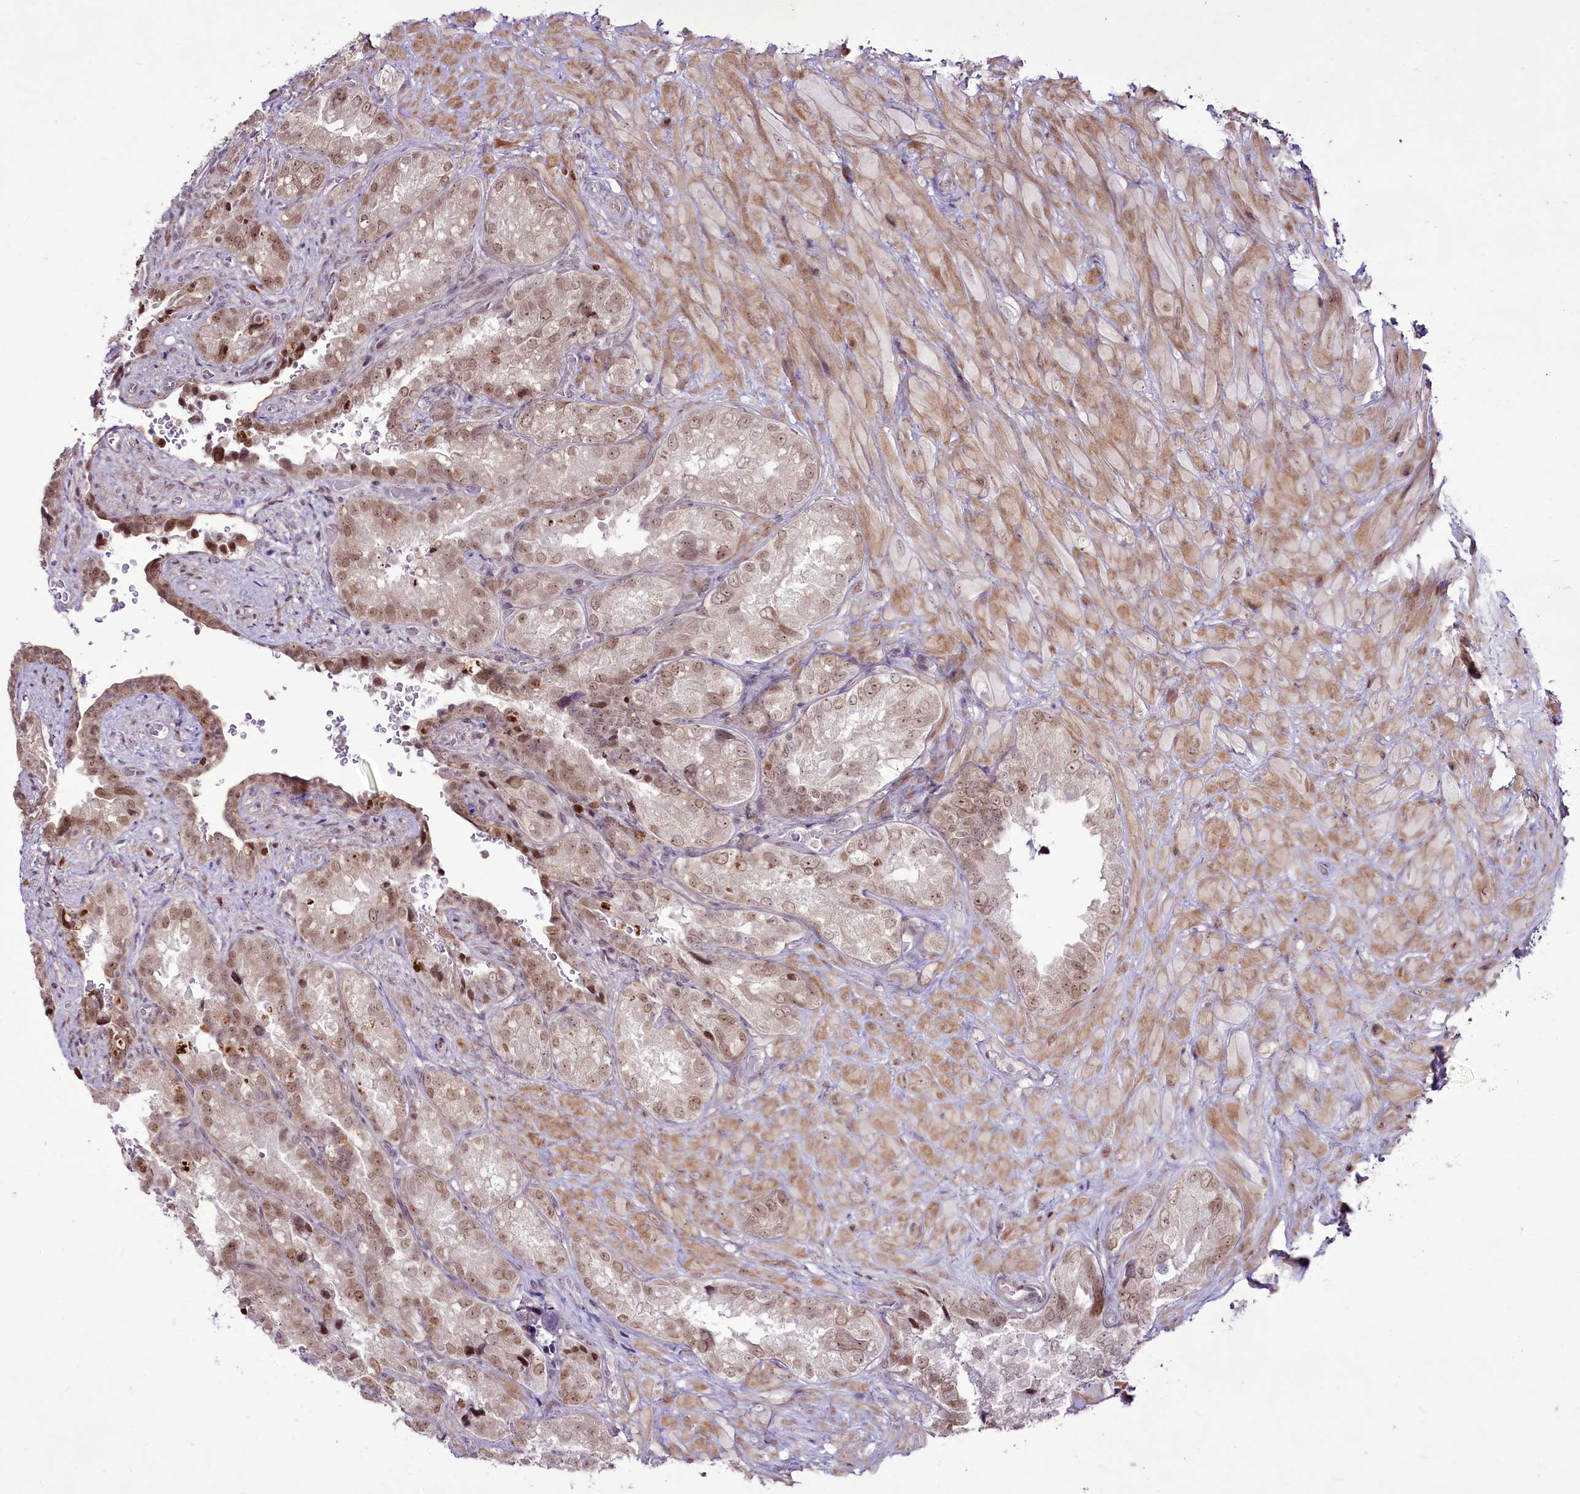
{"staining": {"intensity": "moderate", "quantity": ">75%", "location": "nuclear"}, "tissue": "seminal vesicle", "cell_type": "Glandular cells", "image_type": "normal", "snomed": [{"axis": "morphology", "description": "Normal tissue, NOS"}, {"axis": "topography", "description": "Seminal veicle"}, {"axis": "topography", "description": "Peripheral nerve tissue"}], "caption": "Glandular cells demonstrate medium levels of moderate nuclear positivity in approximately >75% of cells in unremarkable human seminal vesicle.", "gene": "RSBN1", "patient": {"sex": "male", "age": 67}}